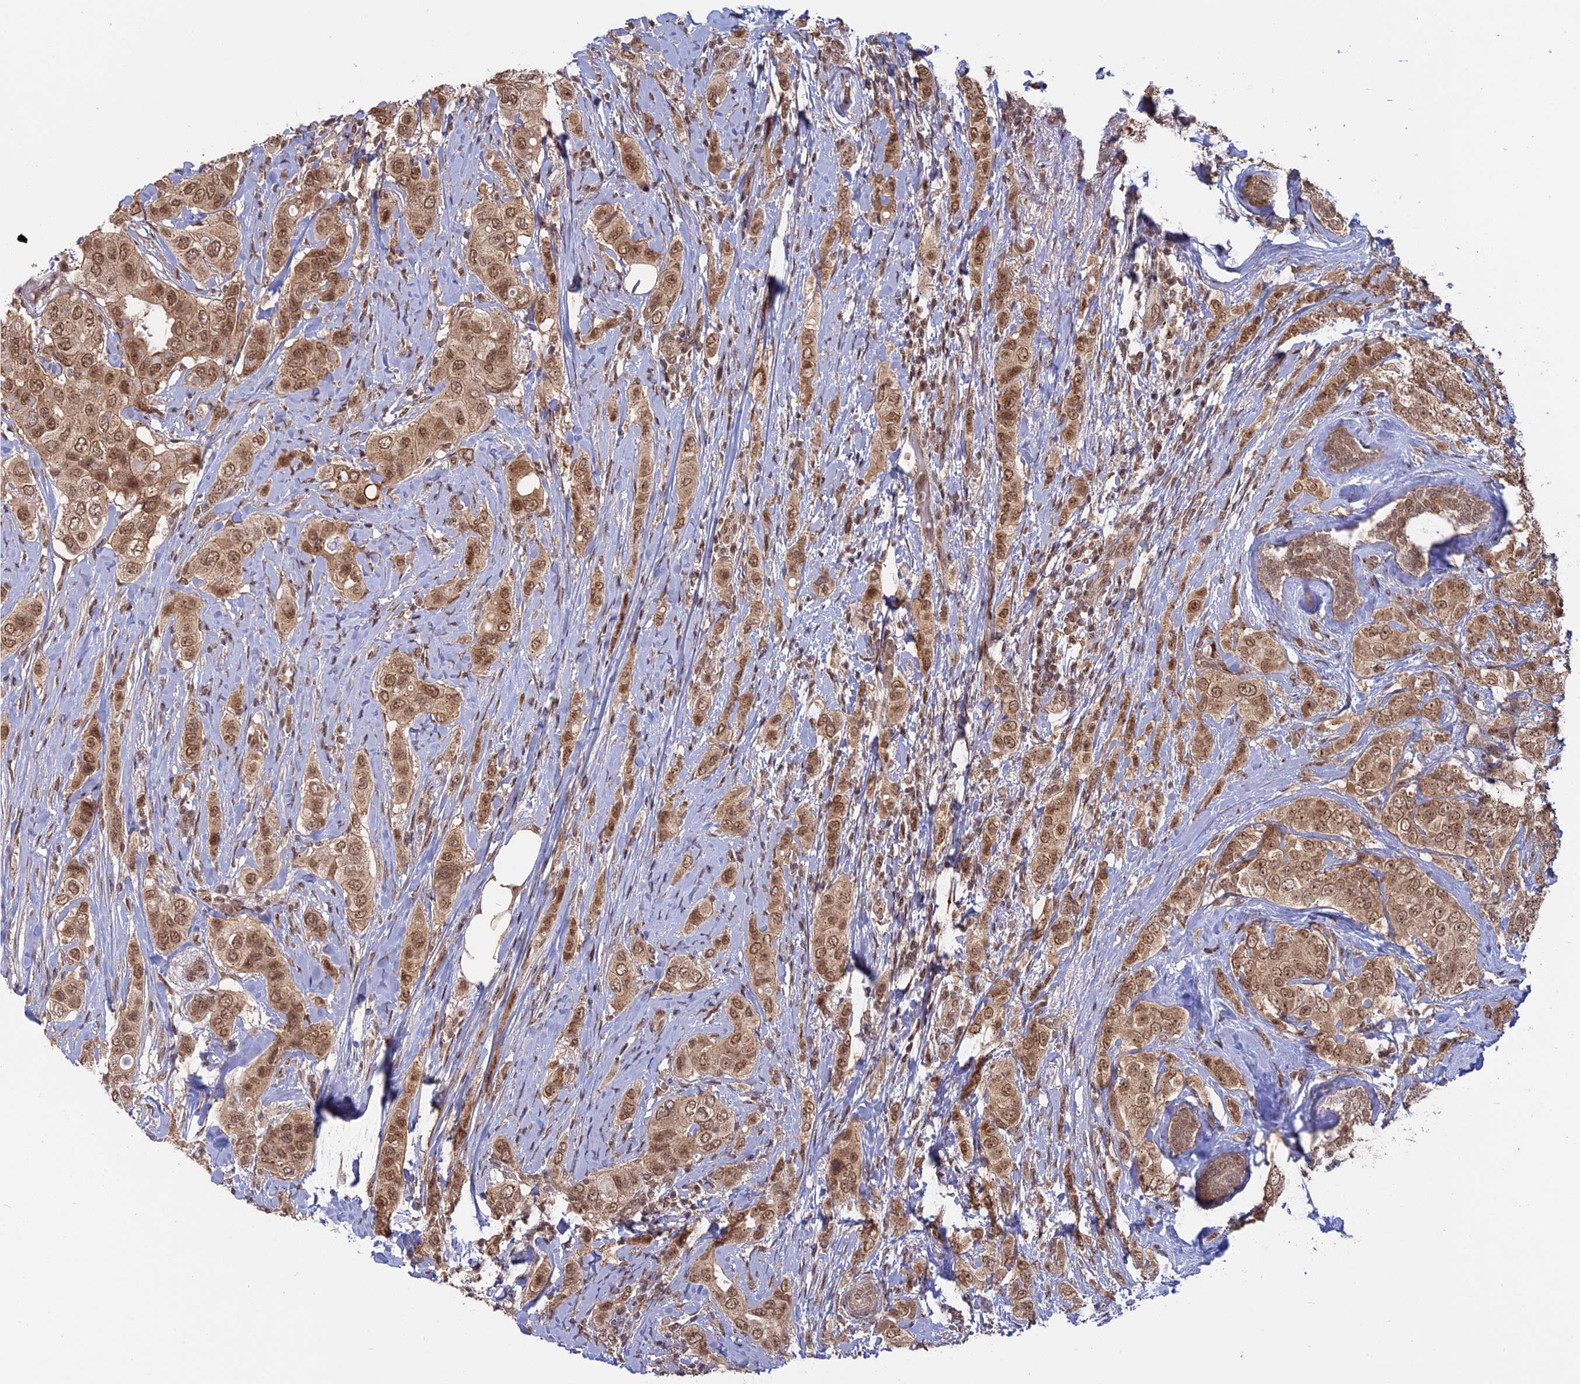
{"staining": {"intensity": "moderate", "quantity": ">75%", "location": "cytoplasmic/membranous,nuclear"}, "tissue": "breast cancer", "cell_type": "Tumor cells", "image_type": "cancer", "snomed": [{"axis": "morphology", "description": "Lobular carcinoma"}, {"axis": "topography", "description": "Breast"}], "caption": "Immunohistochemical staining of breast lobular carcinoma exhibits medium levels of moderate cytoplasmic/membranous and nuclear protein staining in about >75% of tumor cells. (brown staining indicates protein expression, while blue staining denotes nuclei).", "gene": "PKIG", "patient": {"sex": "female", "age": 51}}